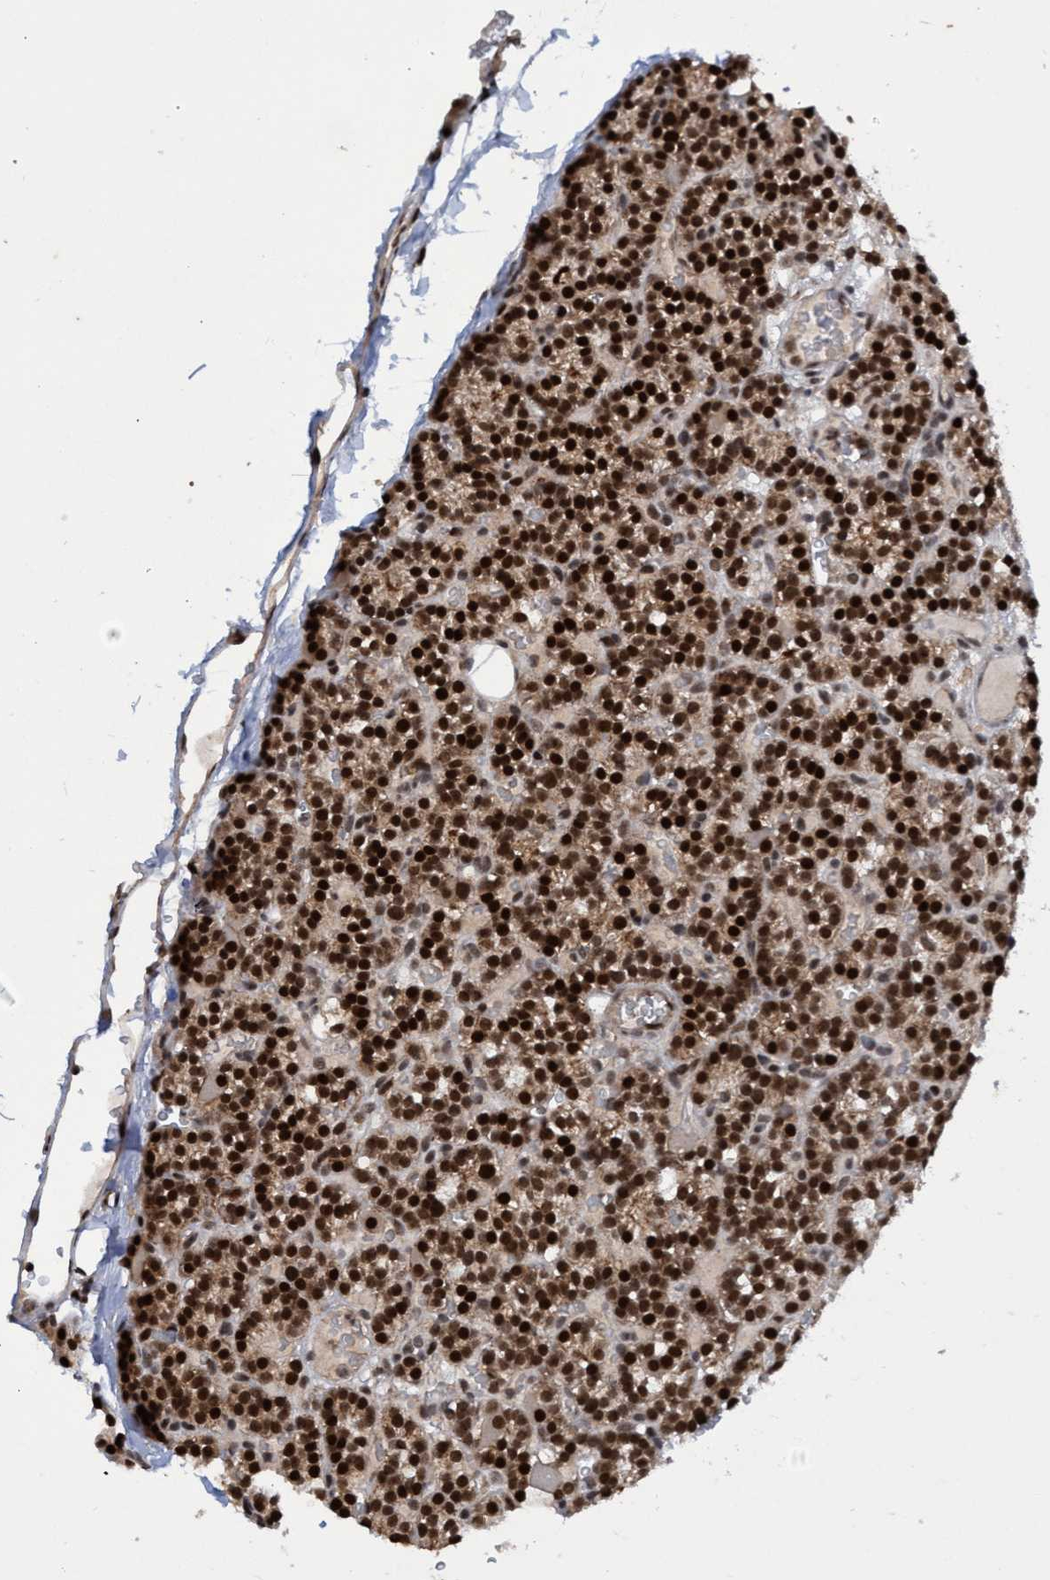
{"staining": {"intensity": "strong", "quantity": ">75%", "location": "nuclear"}, "tissue": "parathyroid gland", "cell_type": "Glandular cells", "image_type": "normal", "snomed": [{"axis": "morphology", "description": "Normal tissue, NOS"}, {"axis": "morphology", "description": "Adenoma, NOS"}, {"axis": "topography", "description": "Parathyroid gland"}], "caption": "Parathyroid gland was stained to show a protein in brown. There is high levels of strong nuclear staining in about >75% of glandular cells. (brown staining indicates protein expression, while blue staining denotes nuclei).", "gene": "GTF2F1", "patient": {"sex": "female", "age": 58}}